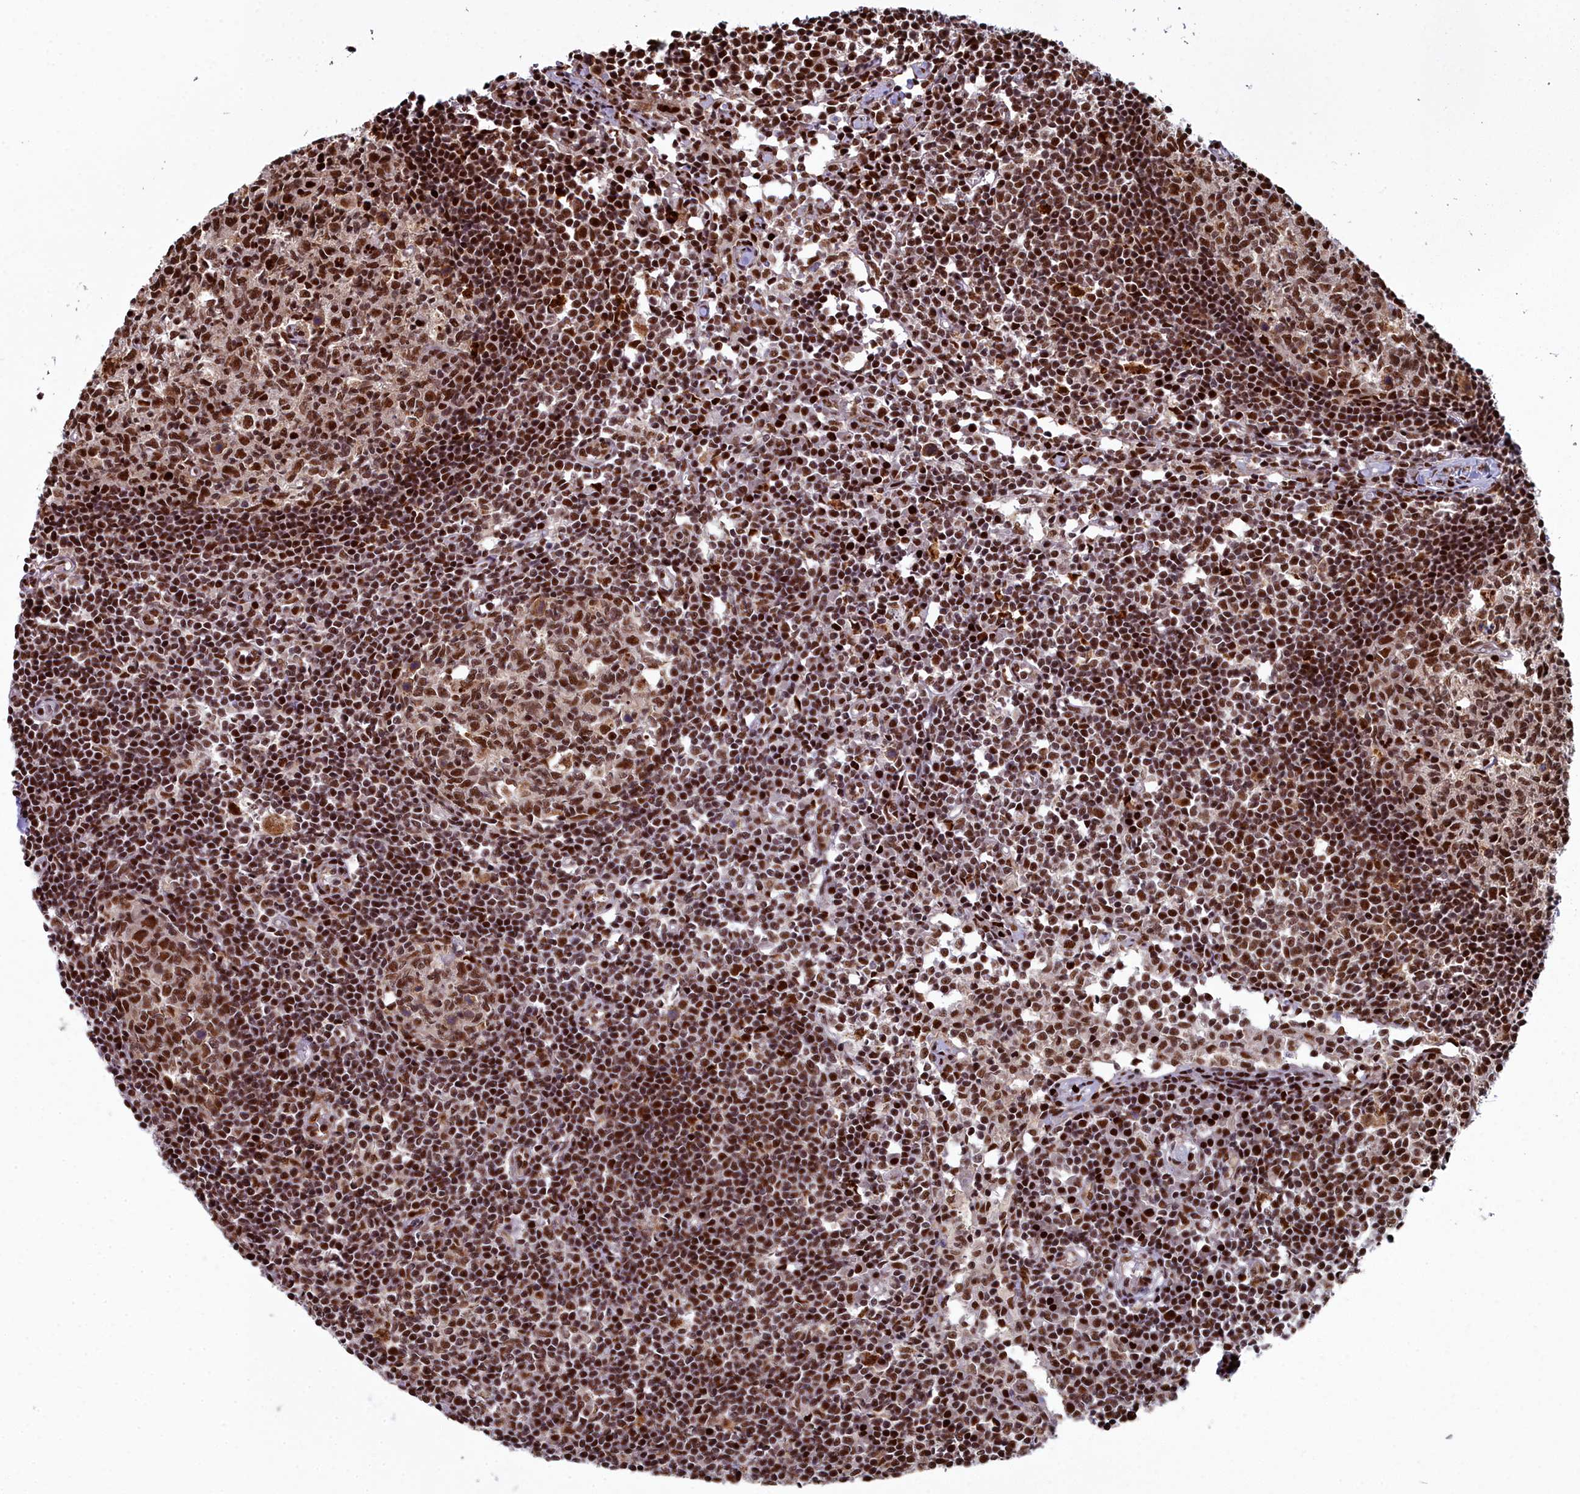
{"staining": {"intensity": "strong", "quantity": ">75%", "location": "nuclear"}, "tissue": "lymph node", "cell_type": "Germinal center cells", "image_type": "normal", "snomed": [{"axis": "morphology", "description": "Normal tissue, NOS"}, {"axis": "topography", "description": "Lymph node"}], "caption": "Germinal center cells display strong nuclear staining in approximately >75% of cells in unremarkable lymph node.", "gene": "SF3B3", "patient": {"sex": "female", "age": 55}}